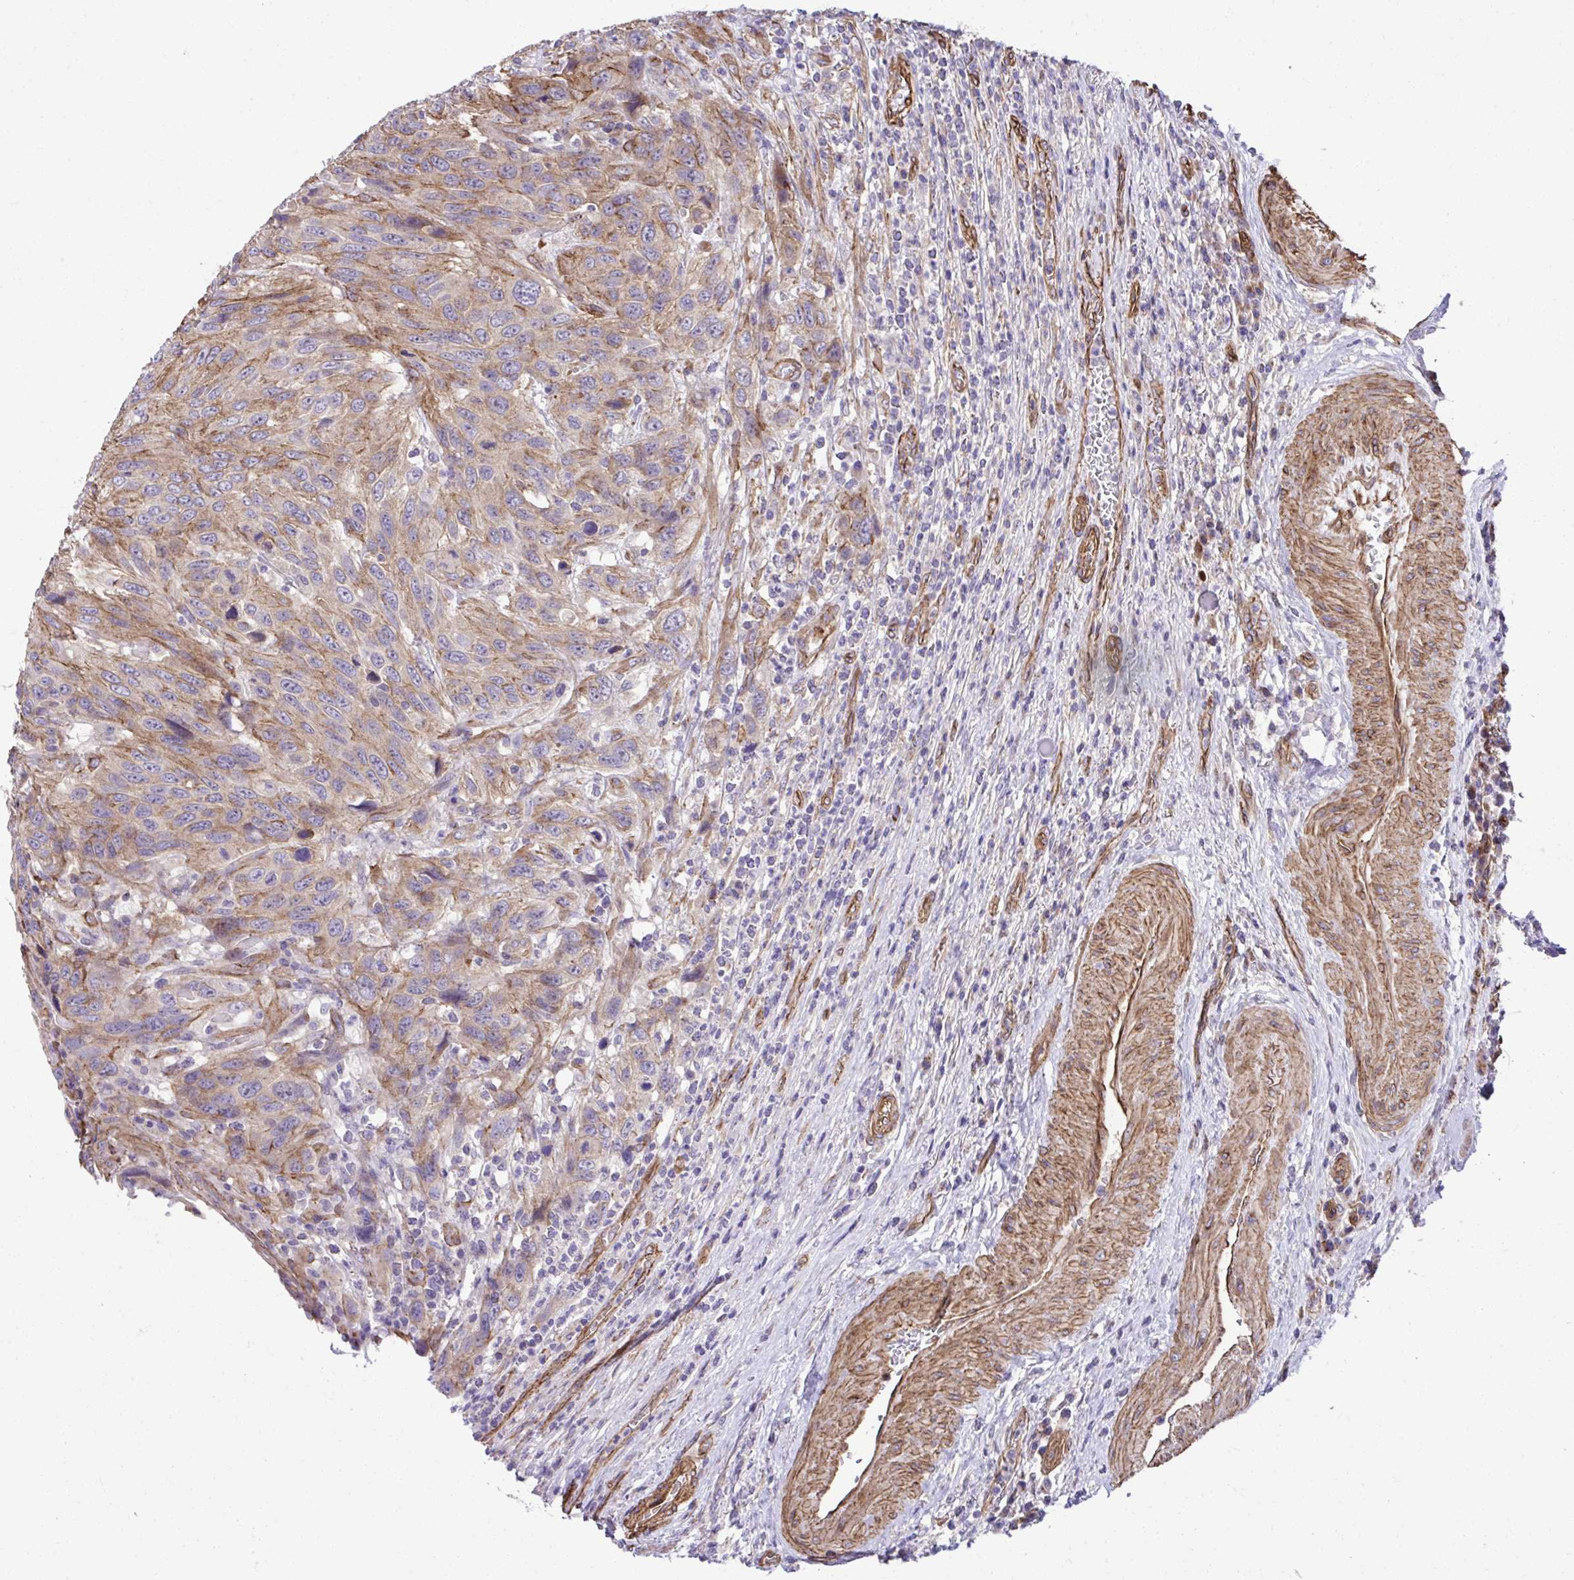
{"staining": {"intensity": "moderate", "quantity": "25%-75%", "location": "cytoplasmic/membranous"}, "tissue": "urothelial cancer", "cell_type": "Tumor cells", "image_type": "cancer", "snomed": [{"axis": "morphology", "description": "Urothelial carcinoma, High grade"}, {"axis": "topography", "description": "Urinary bladder"}], "caption": "An immunohistochemistry image of tumor tissue is shown. Protein staining in brown labels moderate cytoplasmic/membranous positivity in urothelial cancer within tumor cells. (IHC, brightfield microscopy, high magnification).", "gene": "TRIM52", "patient": {"sex": "female", "age": 70}}